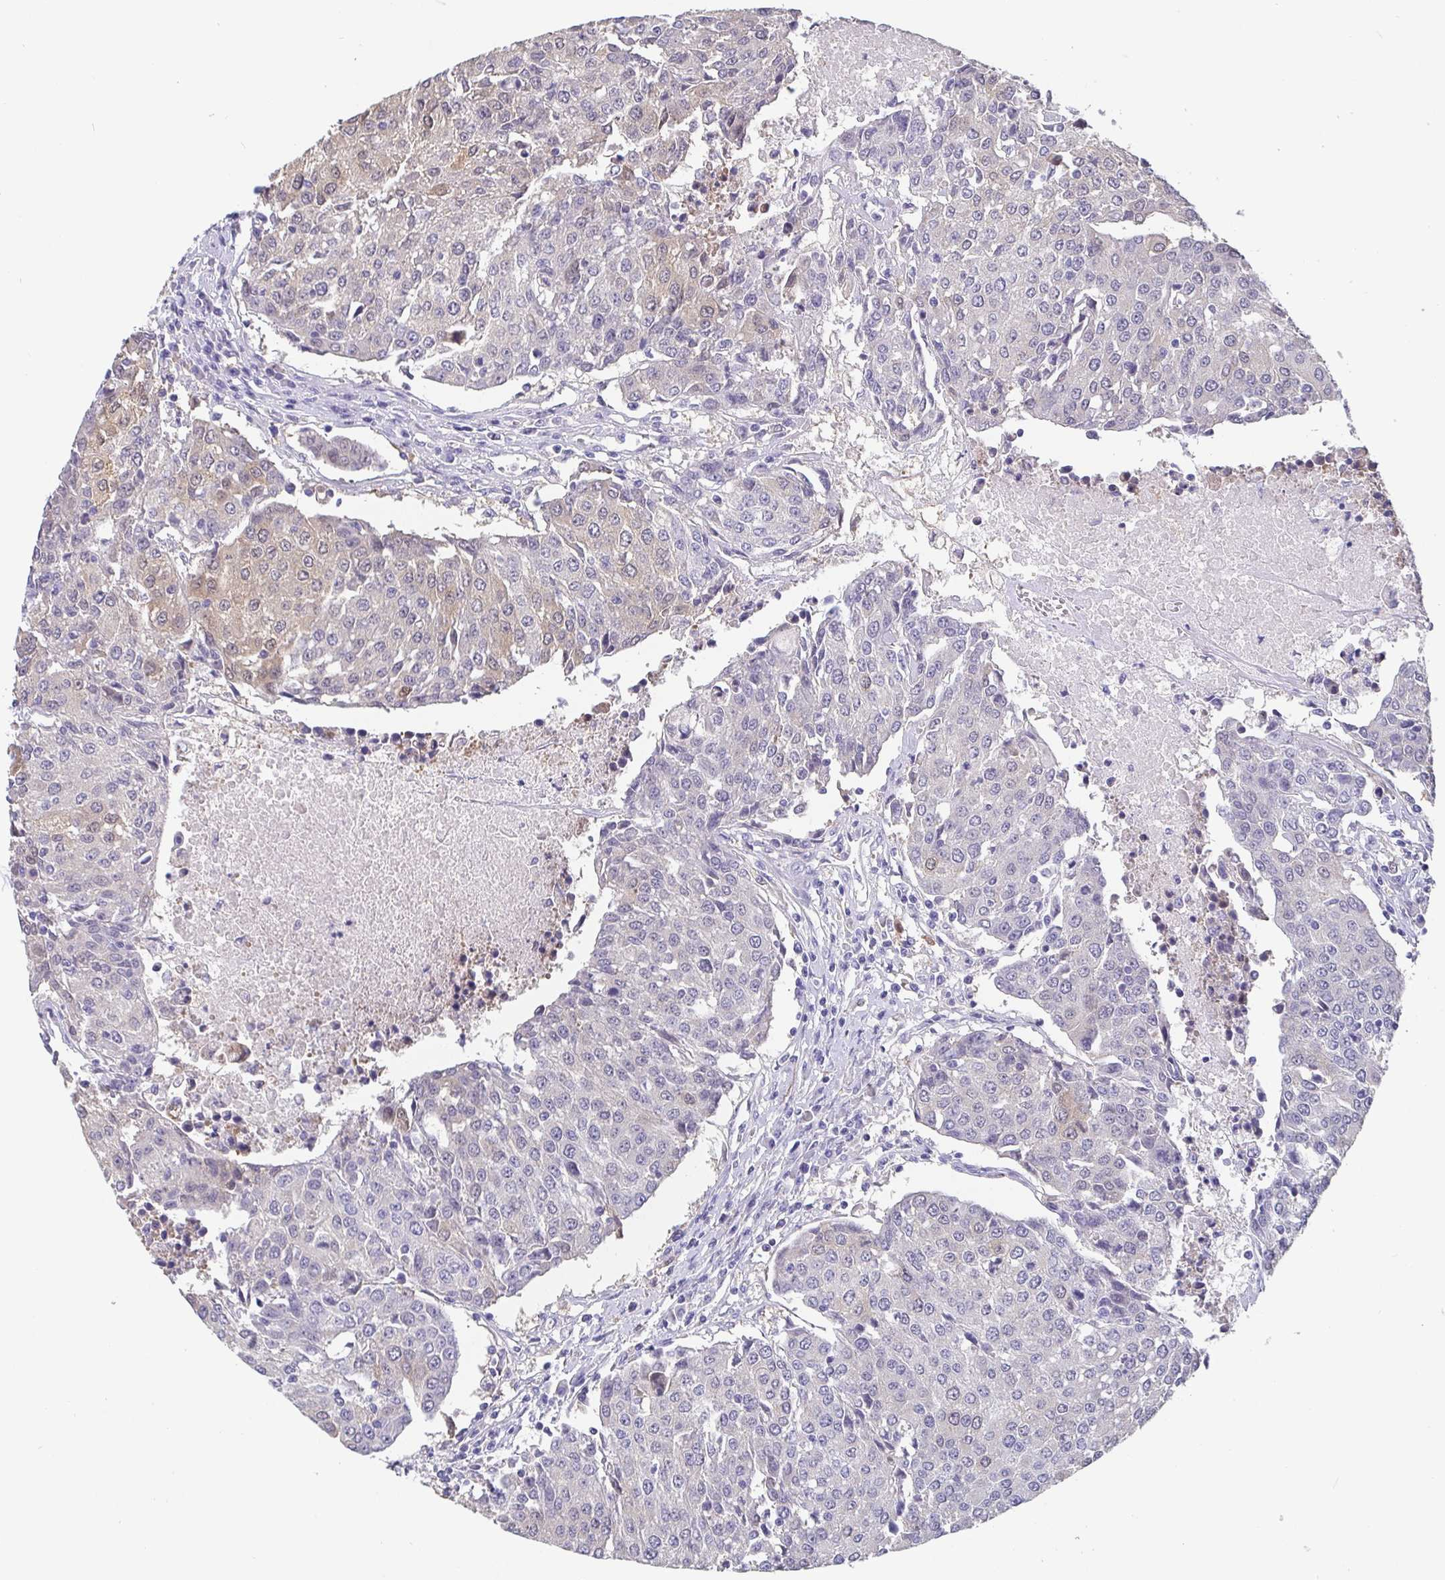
{"staining": {"intensity": "weak", "quantity": "<25%", "location": "cytoplasmic/membranous"}, "tissue": "urothelial cancer", "cell_type": "Tumor cells", "image_type": "cancer", "snomed": [{"axis": "morphology", "description": "Urothelial carcinoma, High grade"}, {"axis": "topography", "description": "Urinary bladder"}], "caption": "Tumor cells are negative for protein expression in human urothelial carcinoma (high-grade).", "gene": "IDH1", "patient": {"sex": "female", "age": 85}}